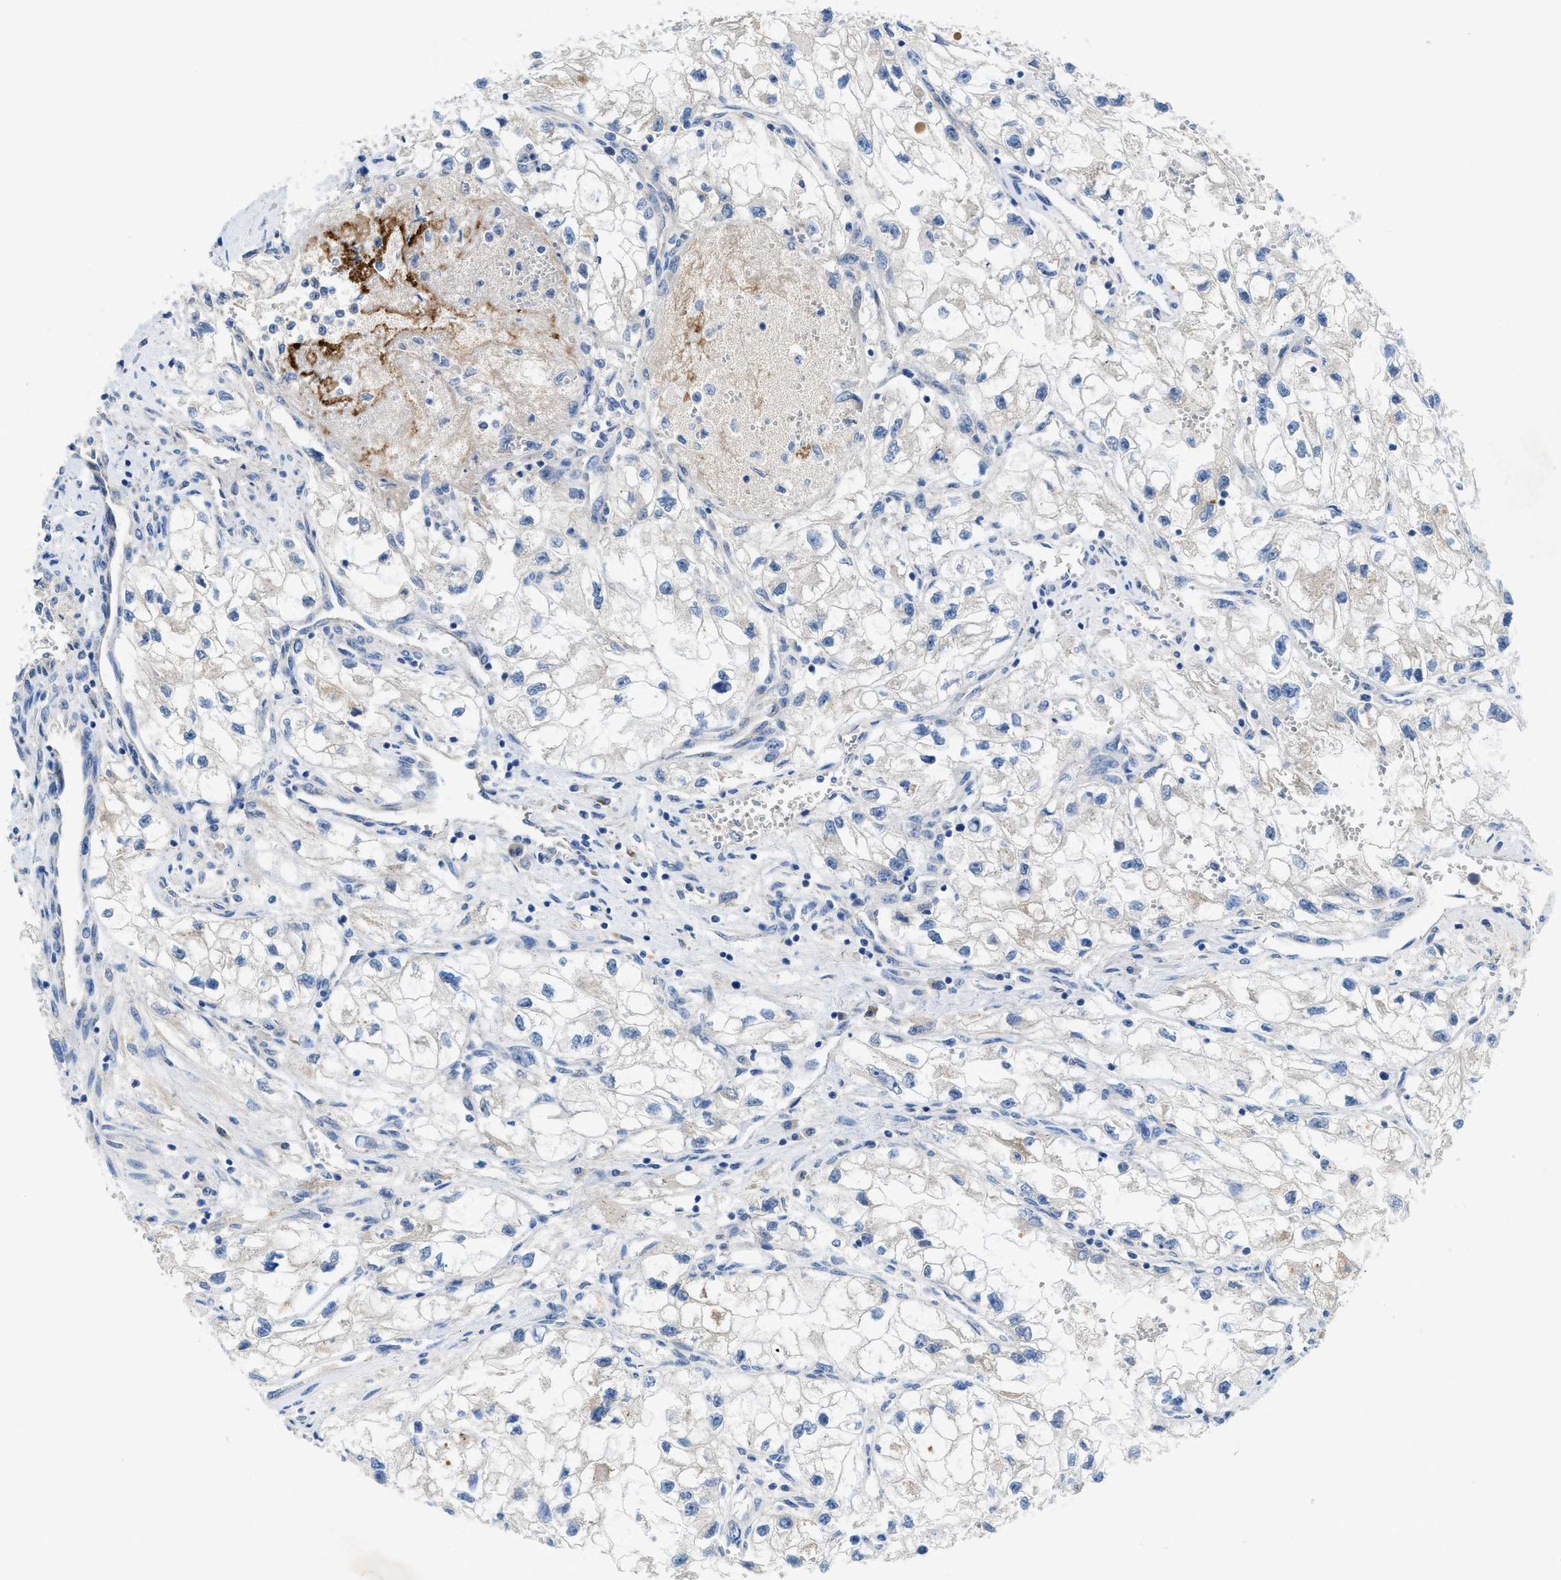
{"staining": {"intensity": "negative", "quantity": "none", "location": "none"}, "tissue": "renal cancer", "cell_type": "Tumor cells", "image_type": "cancer", "snomed": [{"axis": "morphology", "description": "Adenocarcinoma, NOS"}, {"axis": "topography", "description": "Kidney"}], "caption": "This is a histopathology image of immunohistochemistry (IHC) staining of adenocarcinoma (renal), which shows no staining in tumor cells.", "gene": "RIPK2", "patient": {"sex": "female", "age": 70}}